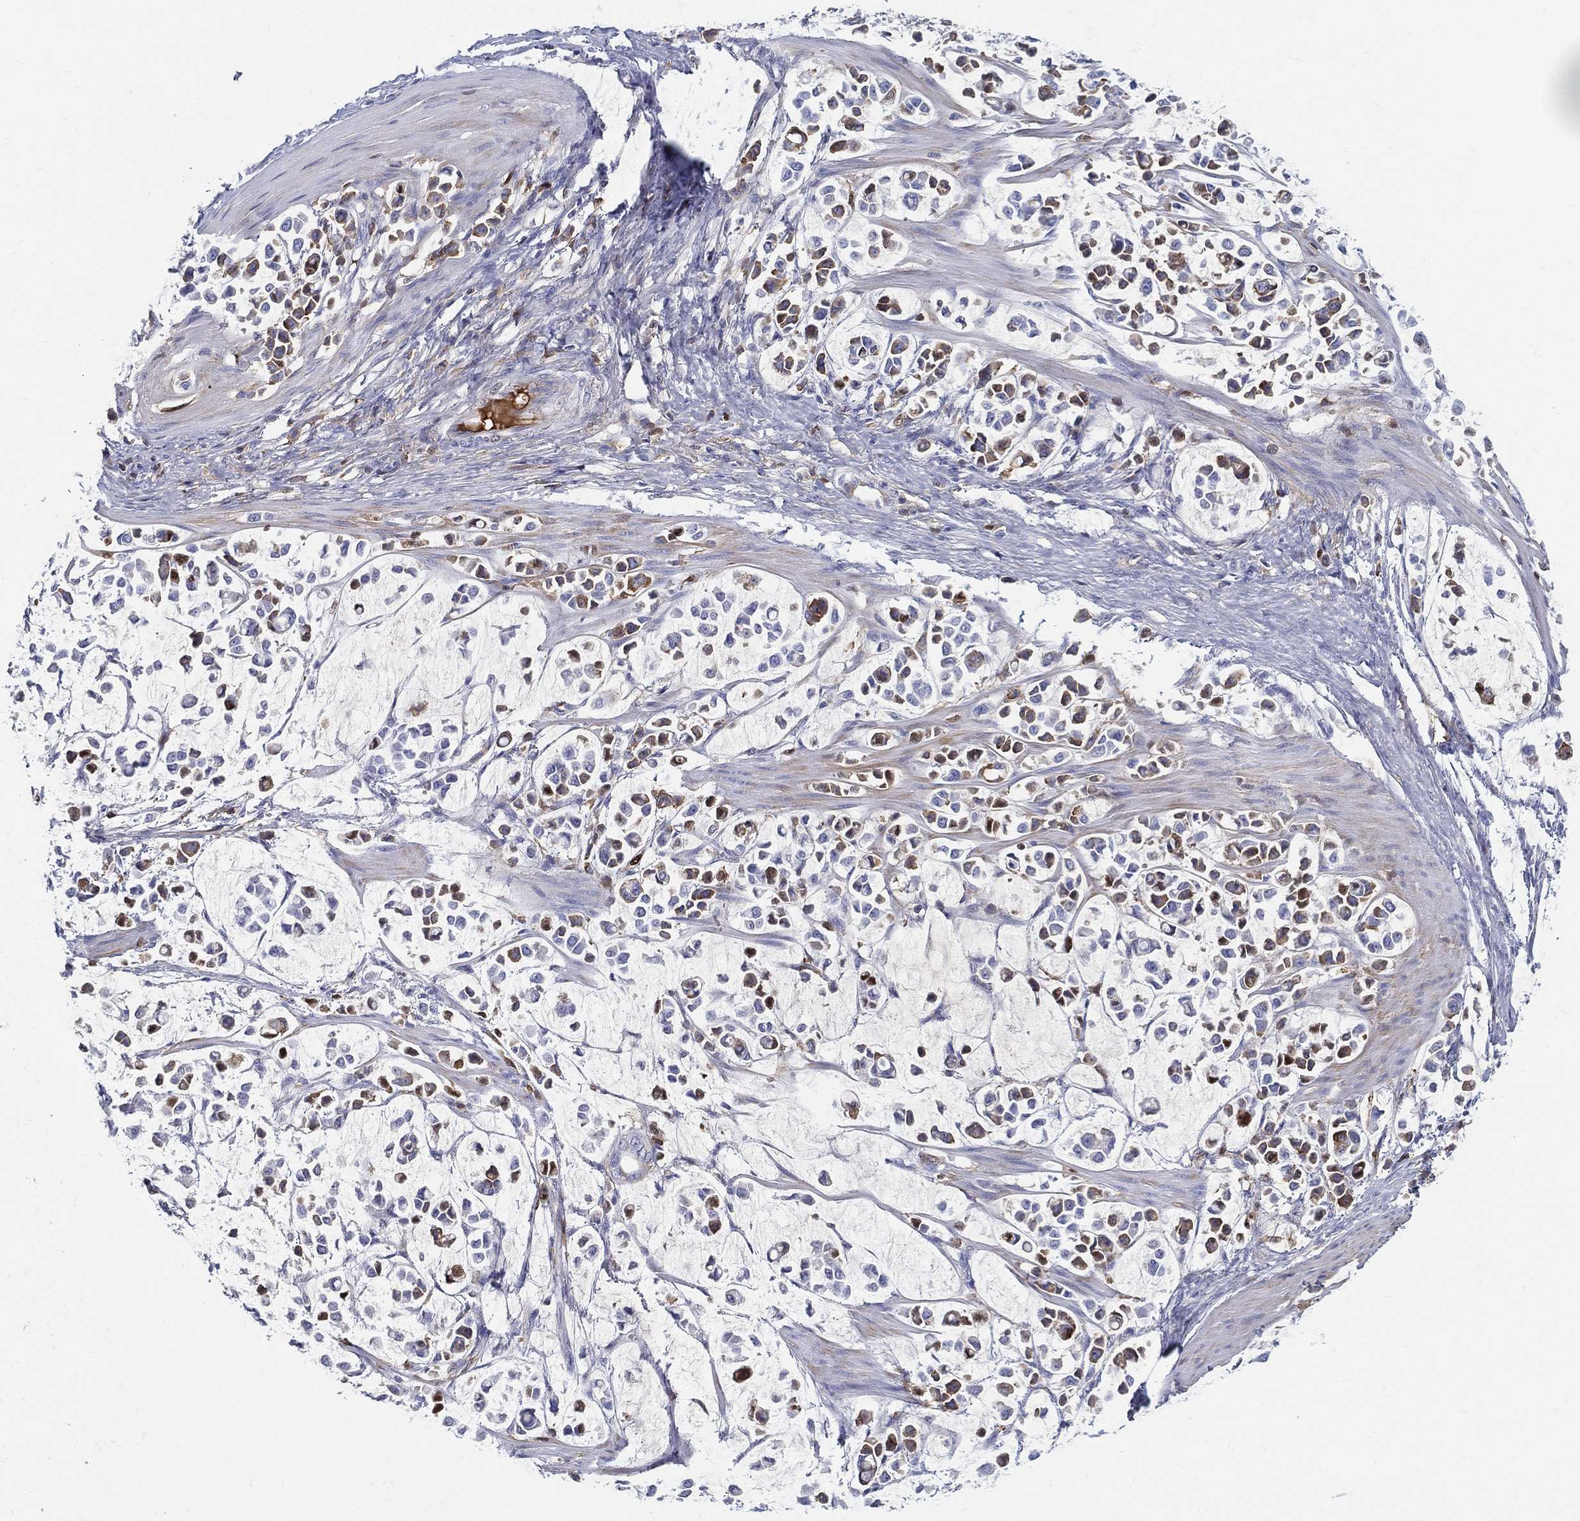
{"staining": {"intensity": "moderate", "quantity": "<25%", "location": "cytoplasmic/membranous"}, "tissue": "stomach cancer", "cell_type": "Tumor cells", "image_type": "cancer", "snomed": [{"axis": "morphology", "description": "Adenocarcinoma, NOS"}, {"axis": "topography", "description": "Stomach"}], "caption": "Immunohistochemical staining of human stomach cancer (adenocarcinoma) displays moderate cytoplasmic/membranous protein expression in about <25% of tumor cells.", "gene": "IFNB1", "patient": {"sex": "male", "age": 82}}